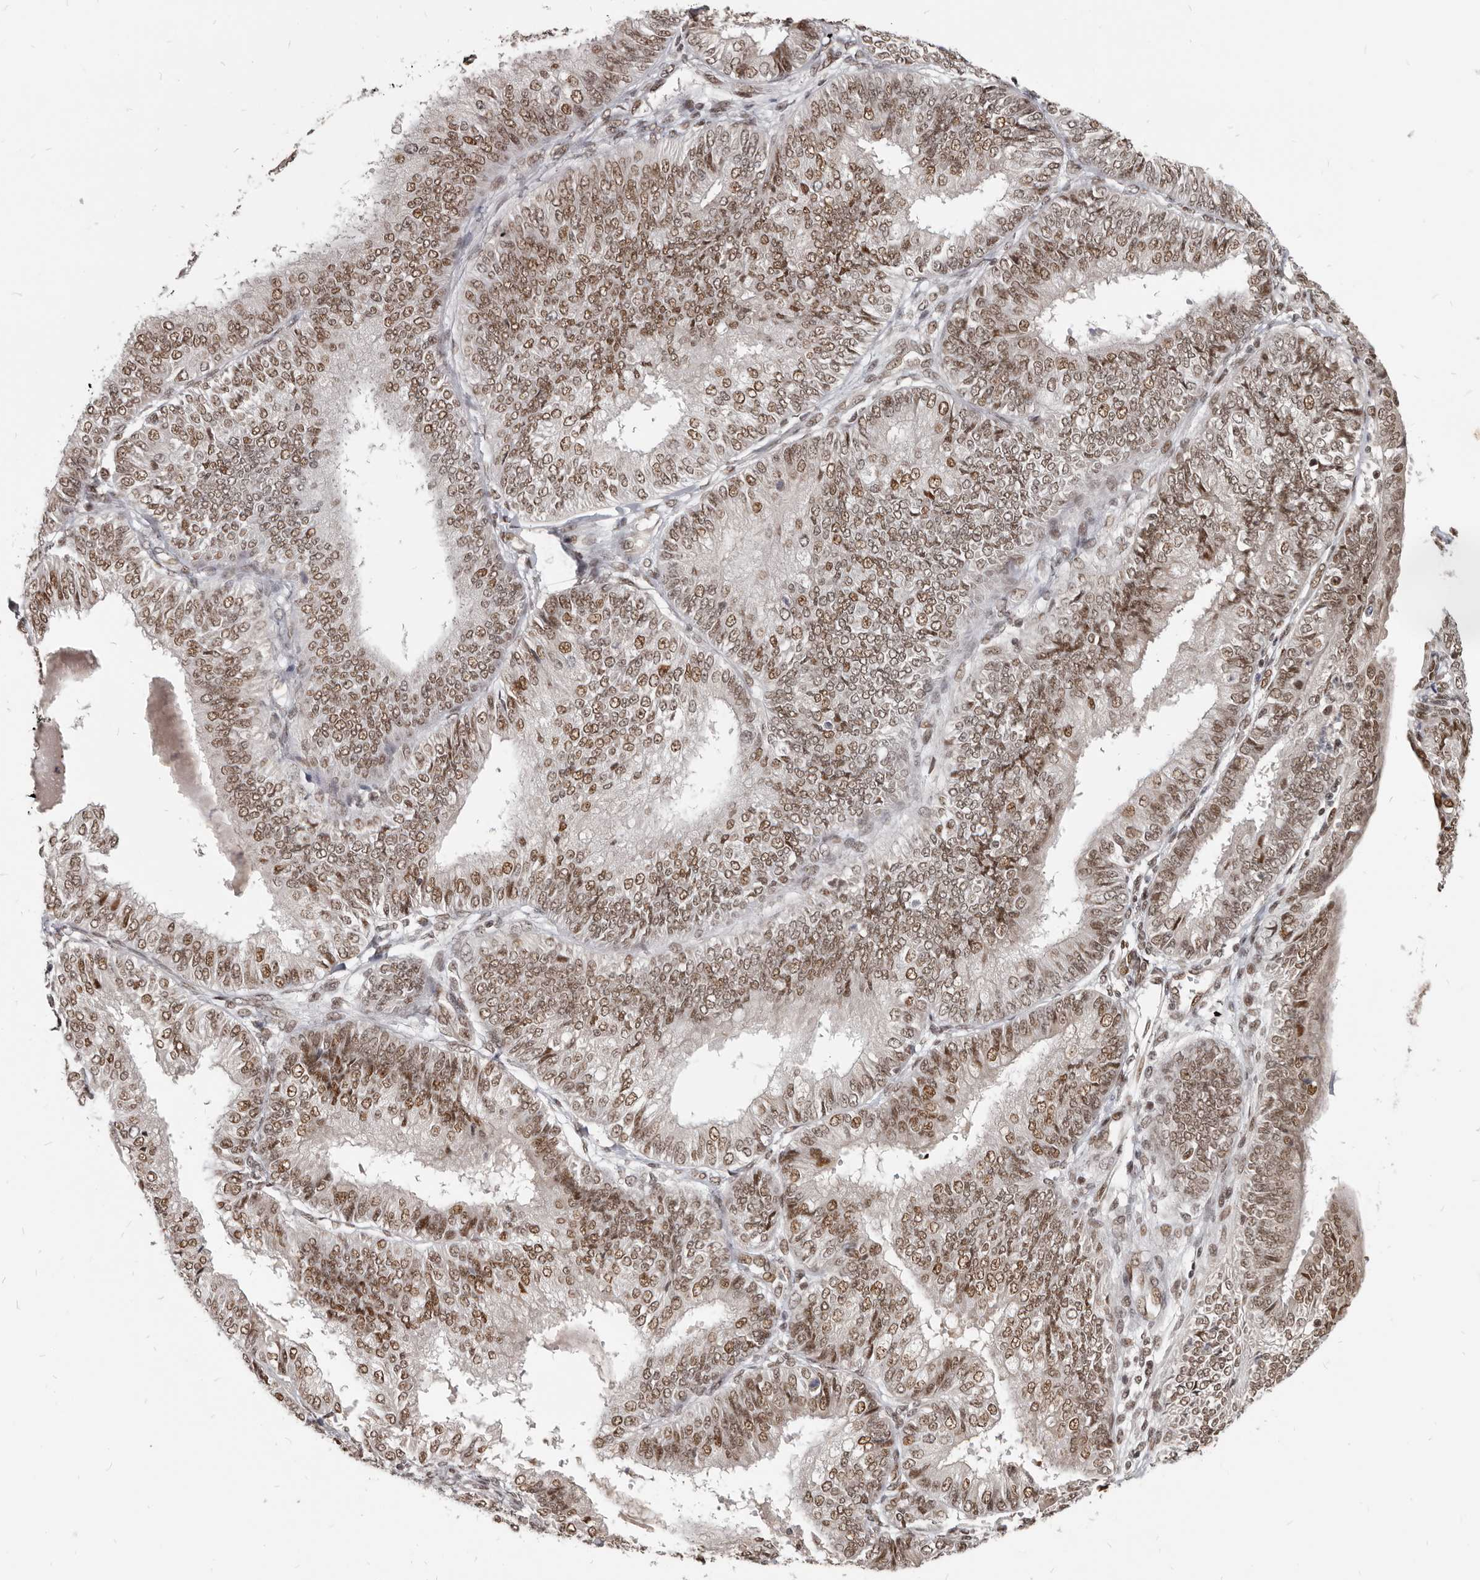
{"staining": {"intensity": "moderate", "quantity": ">75%", "location": "nuclear"}, "tissue": "endometrial cancer", "cell_type": "Tumor cells", "image_type": "cancer", "snomed": [{"axis": "morphology", "description": "Adenocarcinoma, NOS"}, {"axis": "topography", "description": "Endometrium"}], "caption": "Immunohistochemical staining of human endometrial adenocarcinoma demonstrates medium levels of moderate nuclear protein expression in approximately >75% of tumor cells.", "gene": "ATF5", "patient": {"sex": "female", "age": 58}}